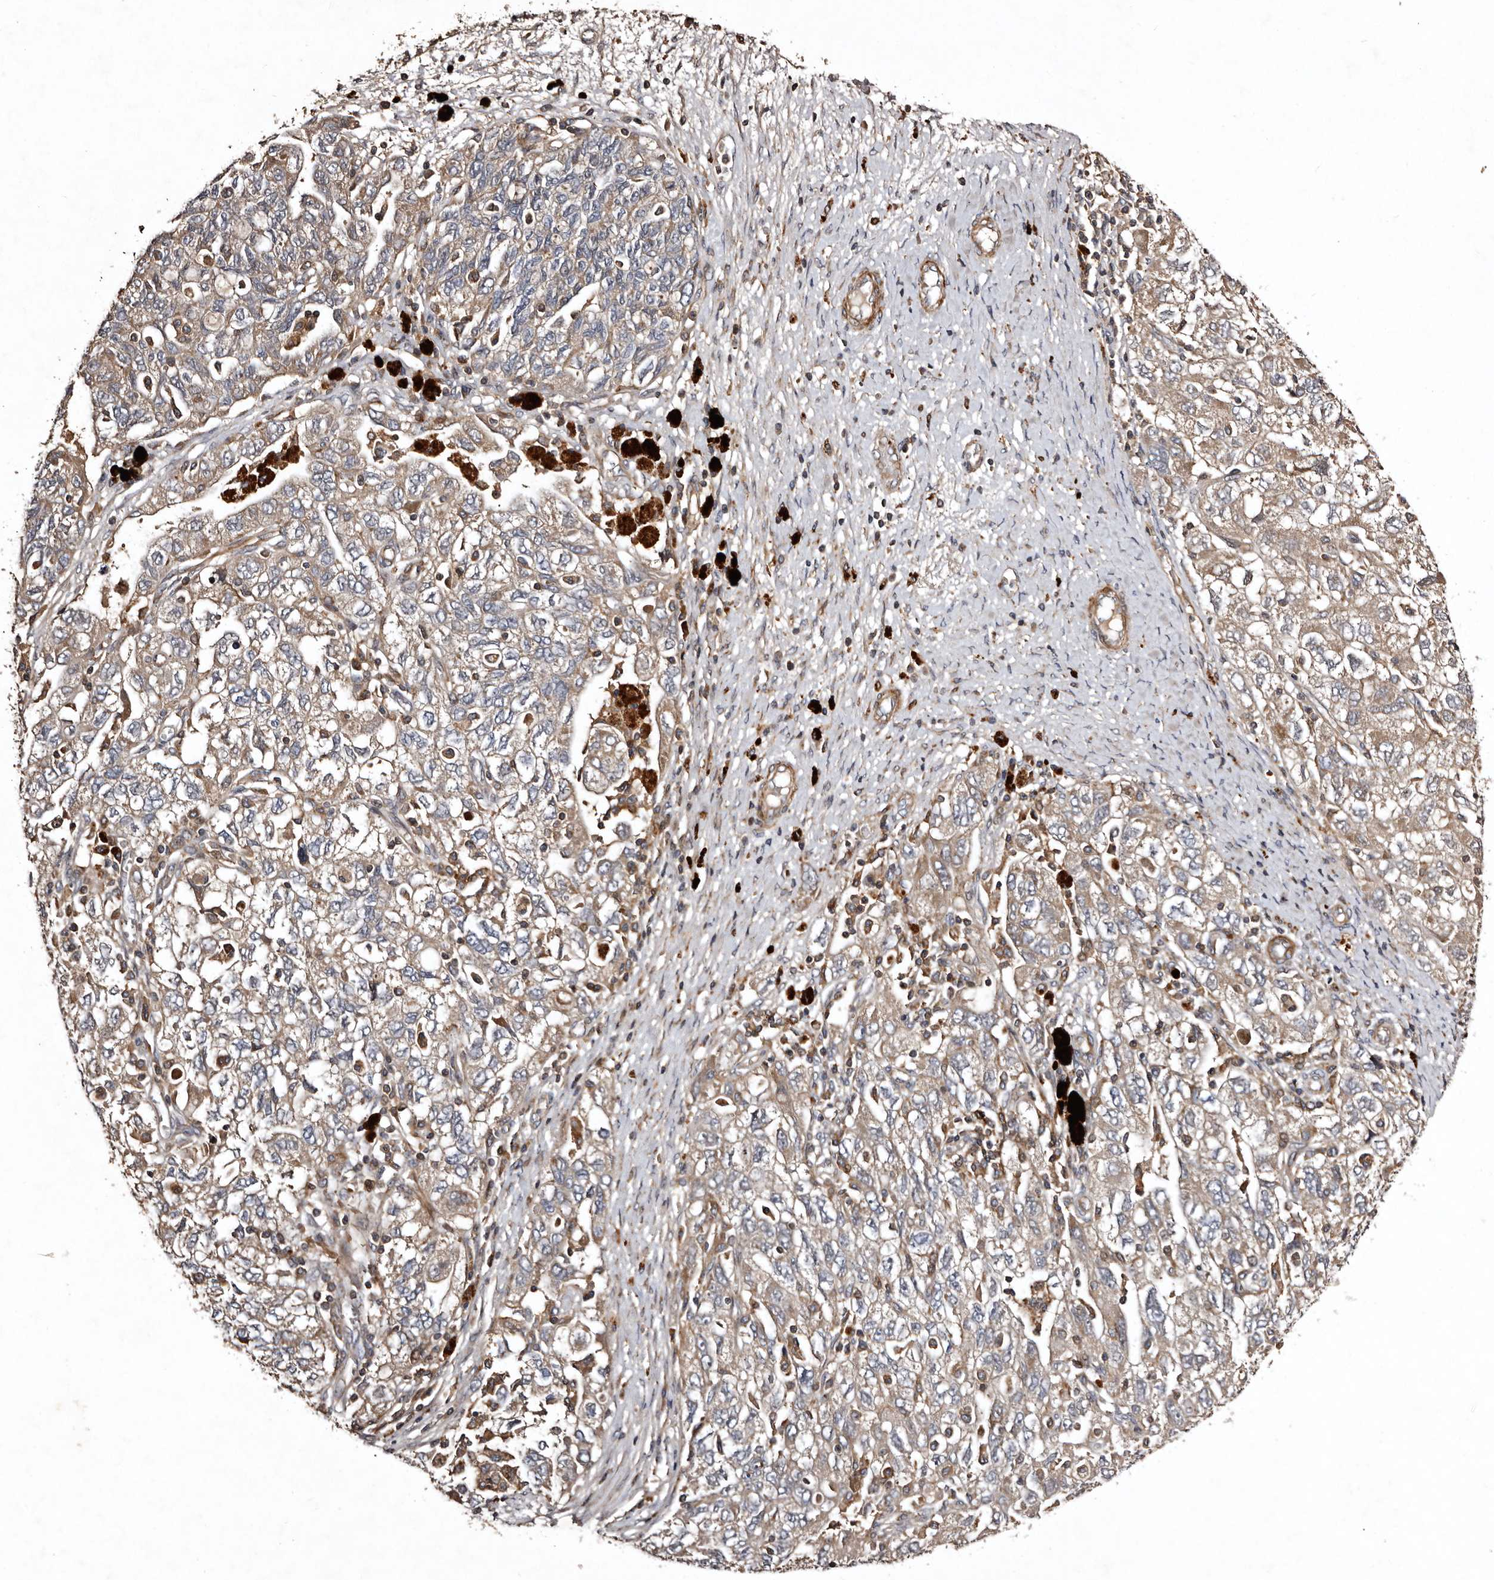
{"staining": {"intensity": "weak", "quantity": ">75%", "location": "cytoplasmic/membranous"}, "tissue": "ovarian cancer", "cell_type": "Tumor cells", "image_type": "cancer", "snomed": [{"axis": "morphology", "description": "Carcinoma, NOS"}, {"axis": "morphology", "description": "Cystadenocarcinoma, serous, NOS"}, {"axis": "topography", "description": "Ovary"}], "caption": "Protein staining shows weak cytoplasmic/membranous expression in approximately >75% of tumor cells in ovarian carcinoma.", "gene": "PRKD3", "patient": {"sex": "female", "age": 69}}